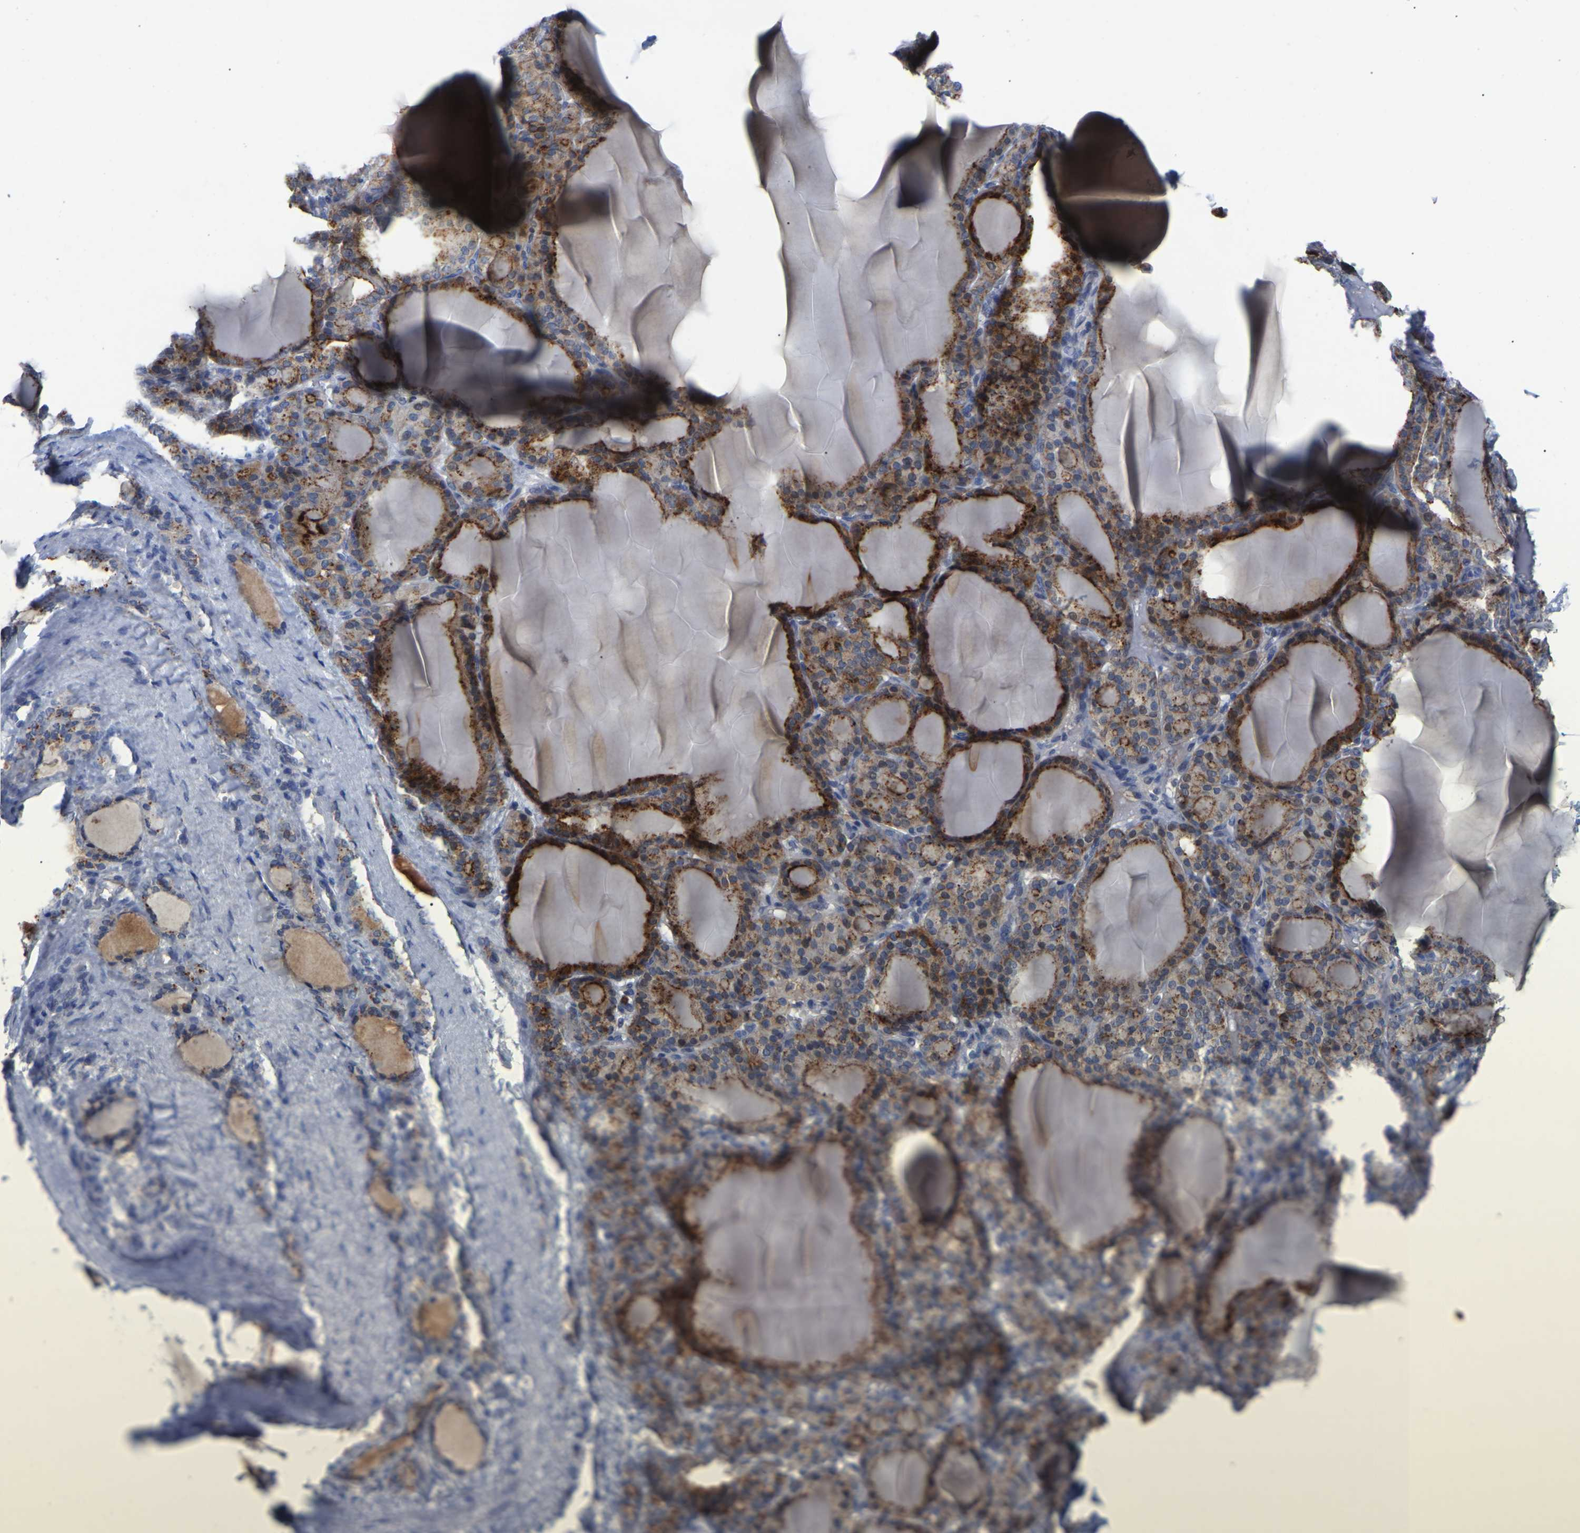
{"staining": {"intensity": "moderate", "quantity": "25%-75%", "location": "cytoplasmic/membranous"}, "tissue": "thyroid gland", "cell_type": "Glandular cells", "image_type": "normal", "snomed": [{"axis": "morphology", "description": "Normal tissue, NOS"}, {"axis": "topography", "description": "Thyroid gland"}], "caption": "There is medium levels of moderate cytoplasmic/membranous staining in glandular cells of benign thyroid gland, as demonstrated by immunohistochemical staining (brown color).", "gene": "SMPD2", "patient": {"sex": "female", "age": 28}}